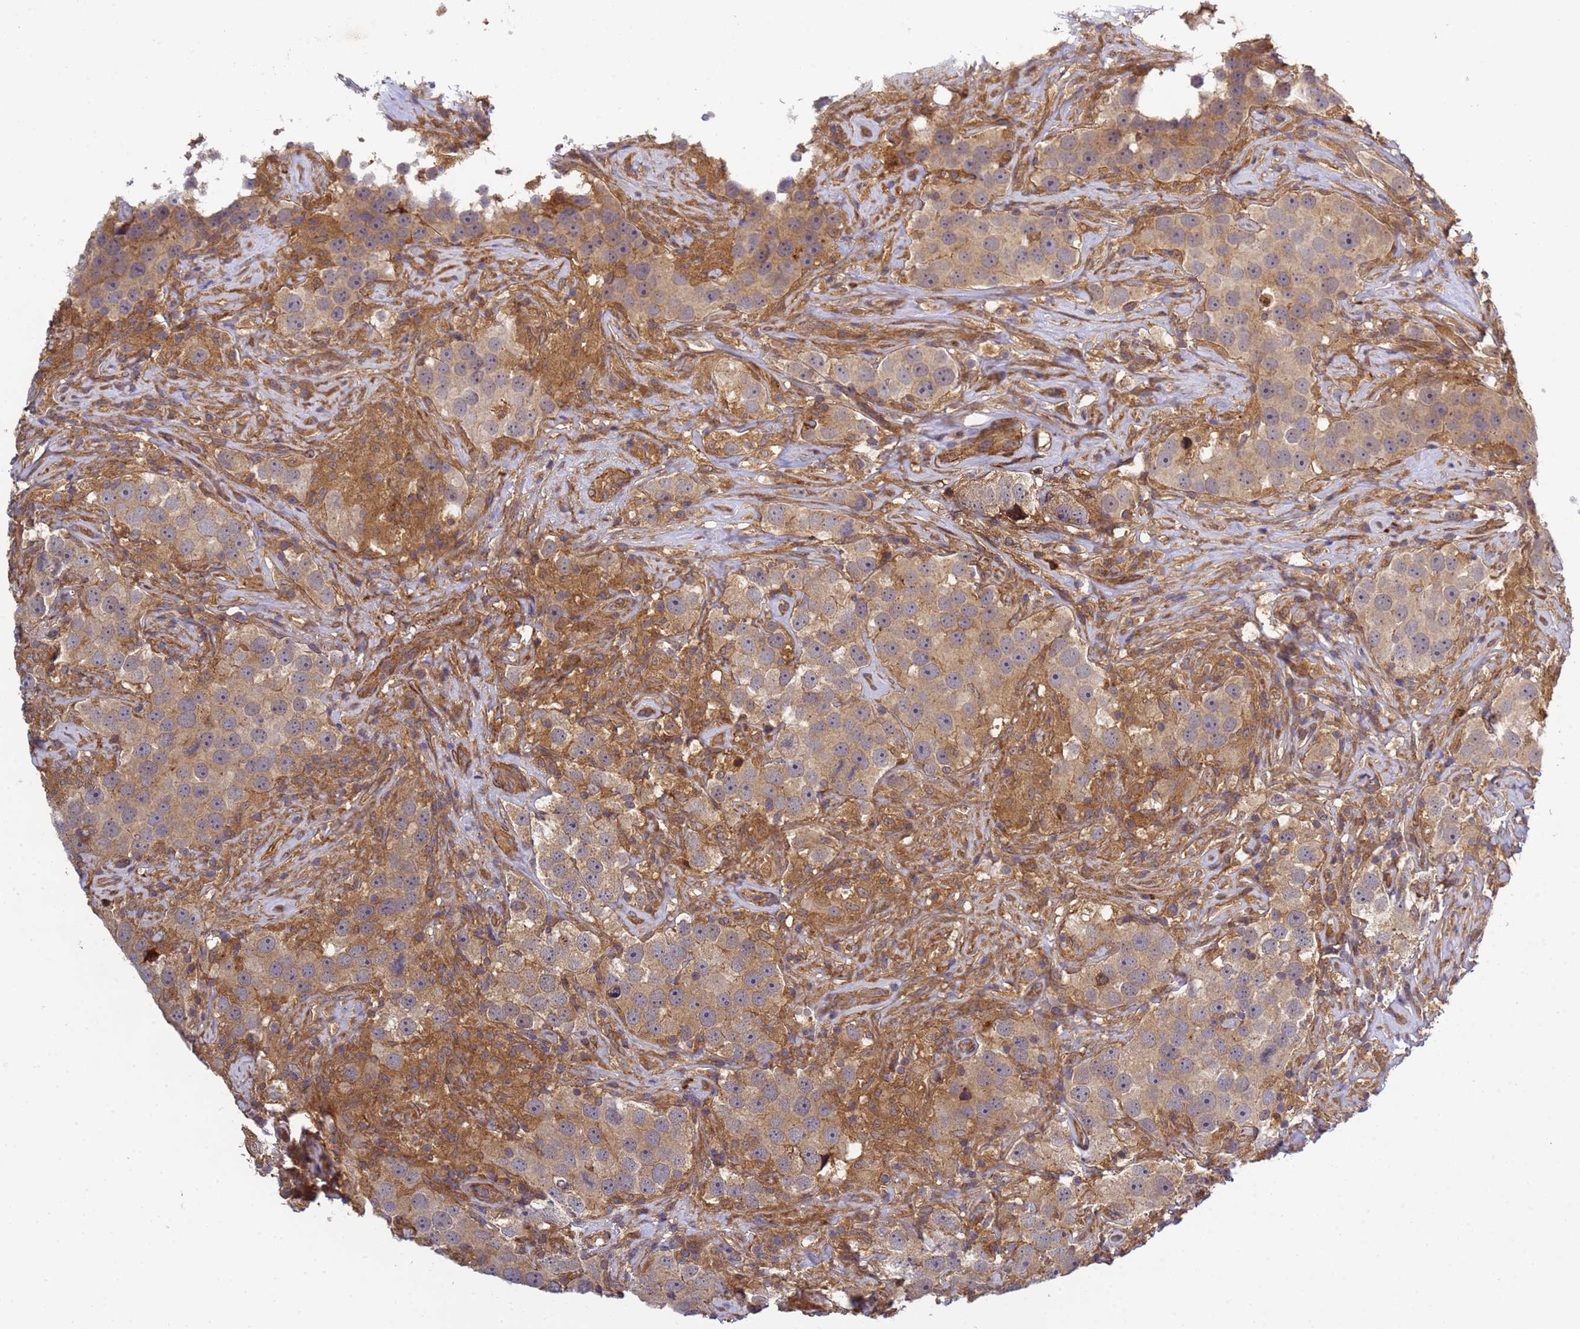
{"staining": {"intensity": "weak", "quantity": ">75%", "location": "cytoplasmic/membranous"}, "tissue": "testis cancer", "cell_type": "Tumor cells", "image_type": "cancer", "snomed": [{"axis": "morphology", "description": "Seminoma, NOS"}, {"axis": "topography", "description": "Testis"}], "caption": "Testis seminoma was stained to show a protein in brown. There is low levels of weak cytoplasmic/membranous positivity in about >75% of tumor cells. Nuclei are stained in blue.", "gene": "C8orf34", "patient": {"sex": "male", "age": 49}}